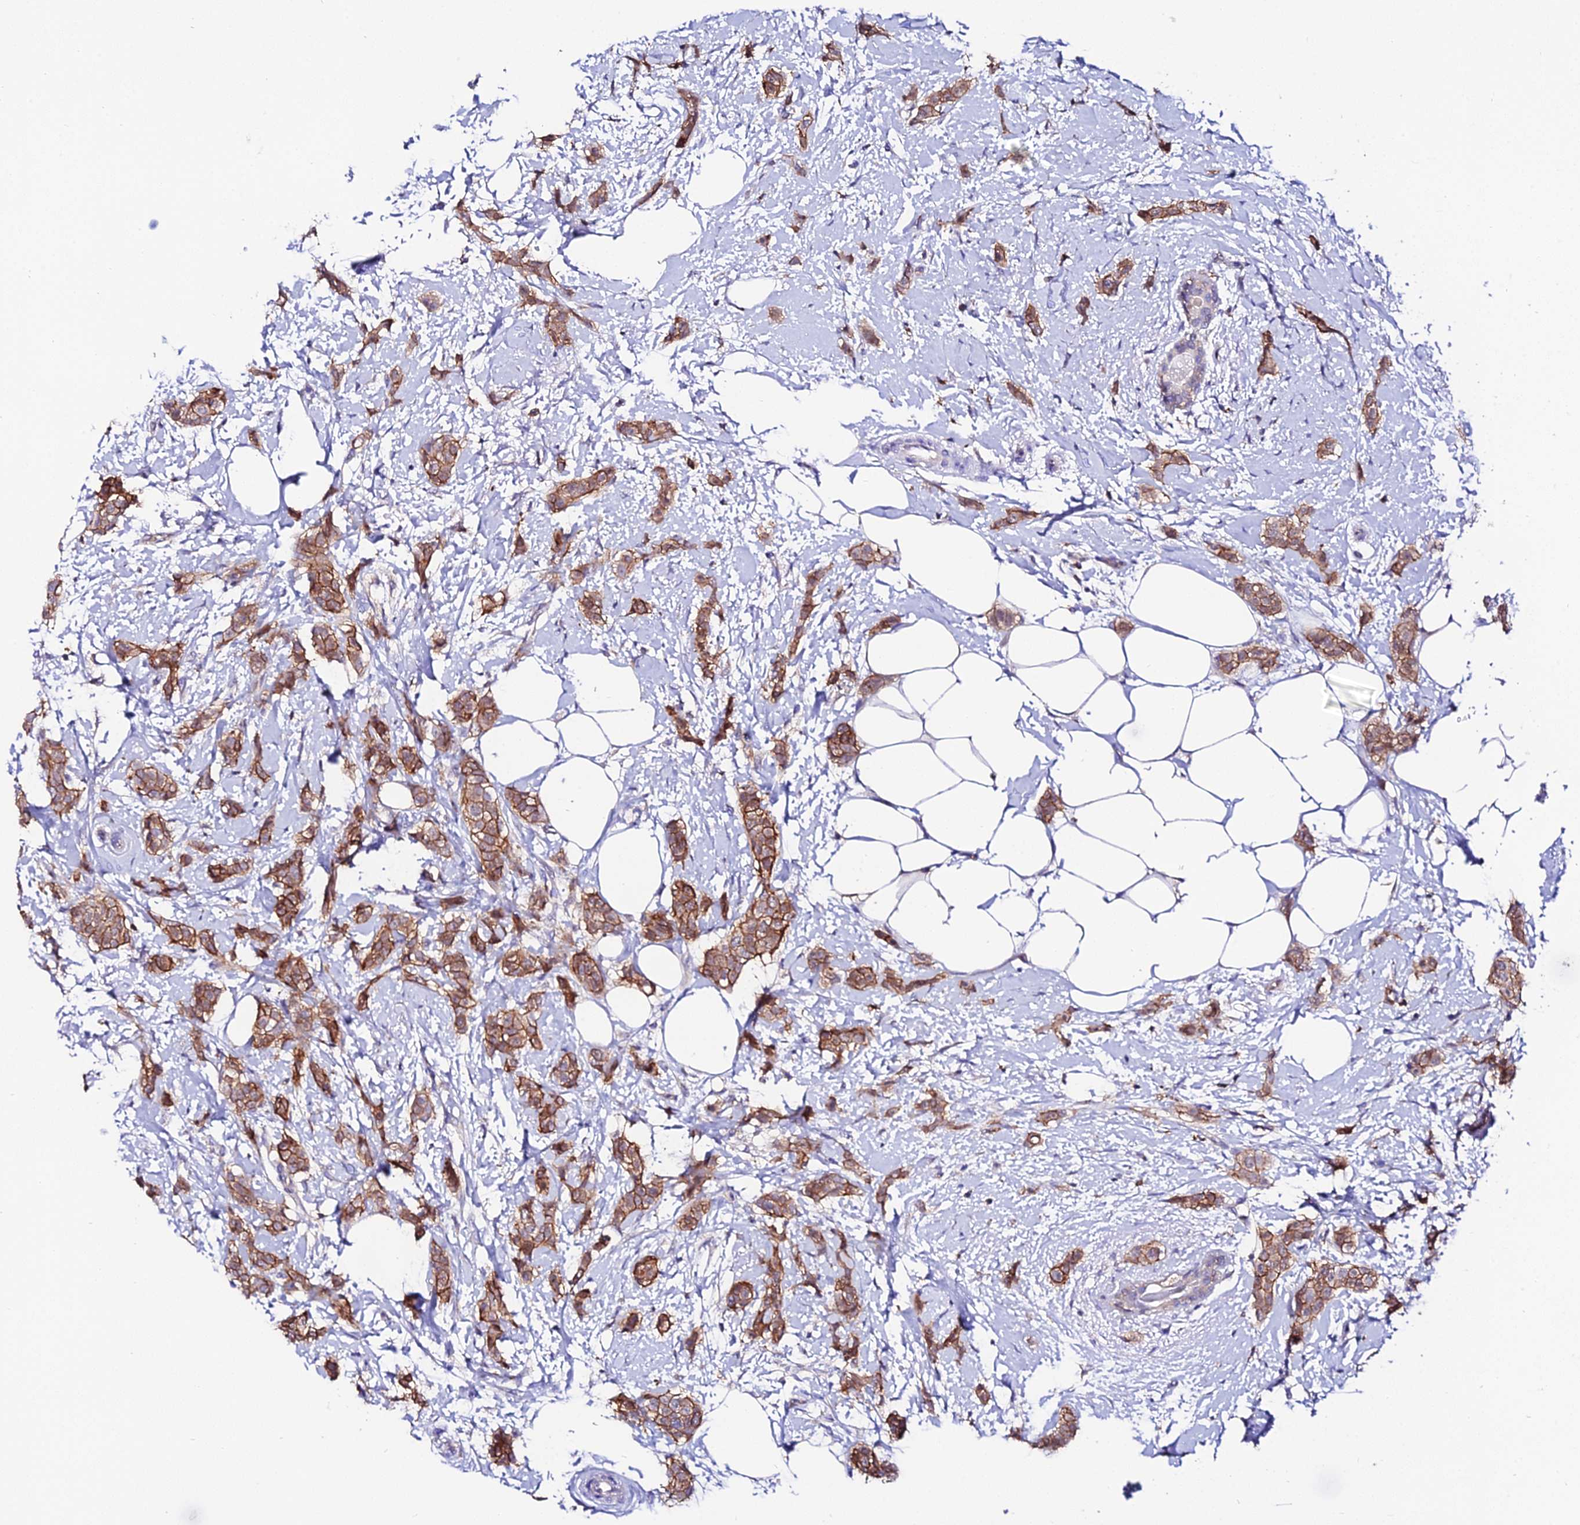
{"staining": {"intensity": "moderate", "quantity": ">75%", "location": "cytoplasmic/membranous"}, "tissue": "breast cancer", "cell_type": "Tumor cells", "image_type": "cancer", "snomed": [{"axis": "morphology", "description": "Duct carcinoma"}, {"axis": "topography", "description": "Breast"}], "caption": "Brown immunohistochemical staining in human breast infiltrating ductal carcinoma reveals moderate cytoplasmic/membranous expression in about >75% of tumor cells.", "gene": "S100A16", "patient": {"sex": "female", "age": 72}}